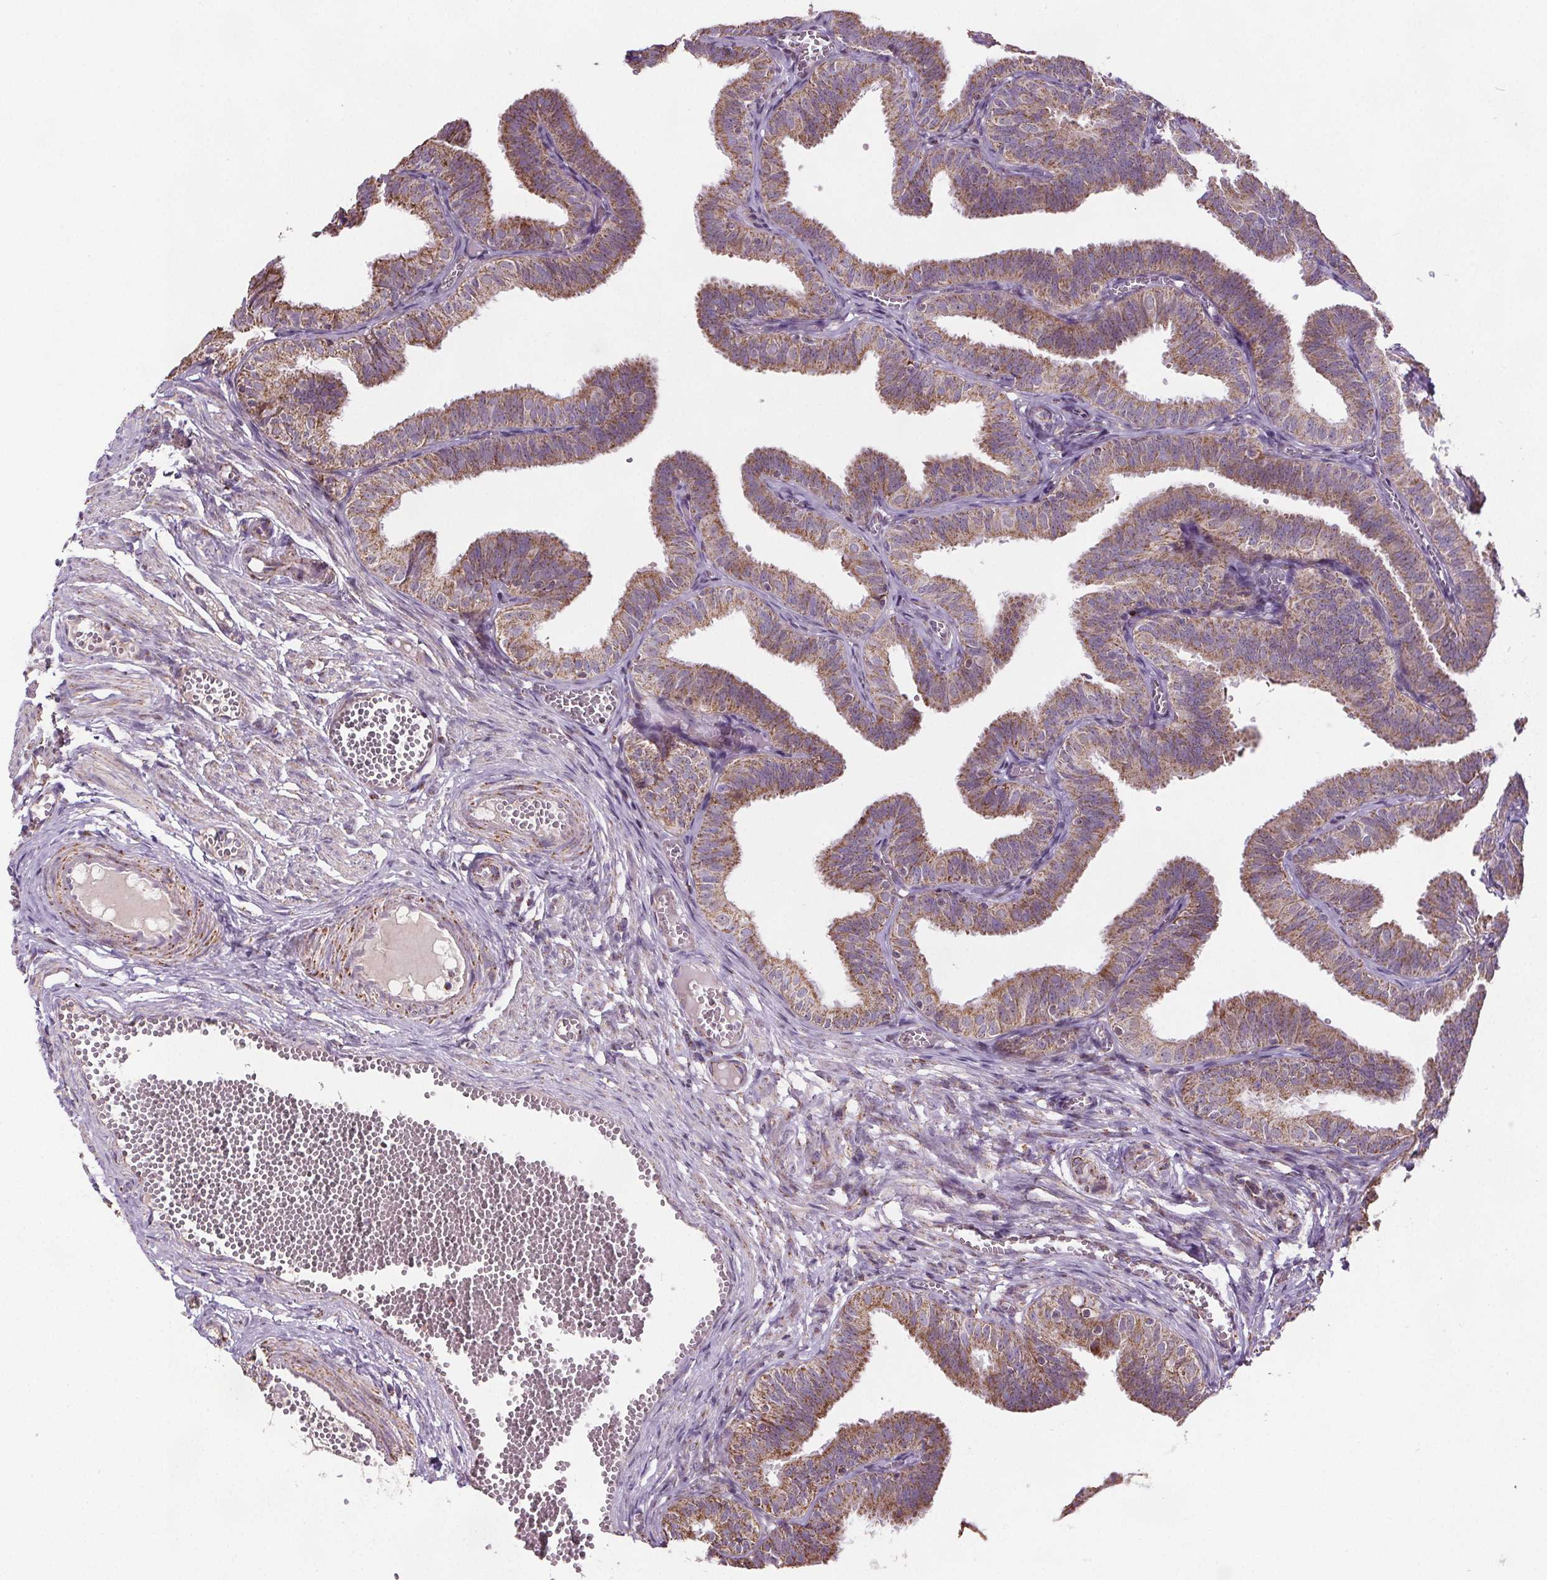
{"staining": {"intensity": "moderate", "quantity": ">75%", "location": "cytoplasmic/membranous"}, "tissue": "fallopian tube", "cell_type": "Glandular cells", "image_type": "normal", "snomed": [{"axis": "morphology", "description": "Normal tissue, NOS"}, {"axis": "topography", "description": "Fallopian tube"}], "caption": "An immunohistochemistry micrograph of unremarkable tissue is shown. Protein staining in brown highlights moderate cytoplasmic/membranous positivity in fallopian tube within glandular cells. The protein of interest is shown in brown color, while the nuclei are stained blue.", "gene": "SUCLA2", "patient": {"sex": "female", "age": 25}}